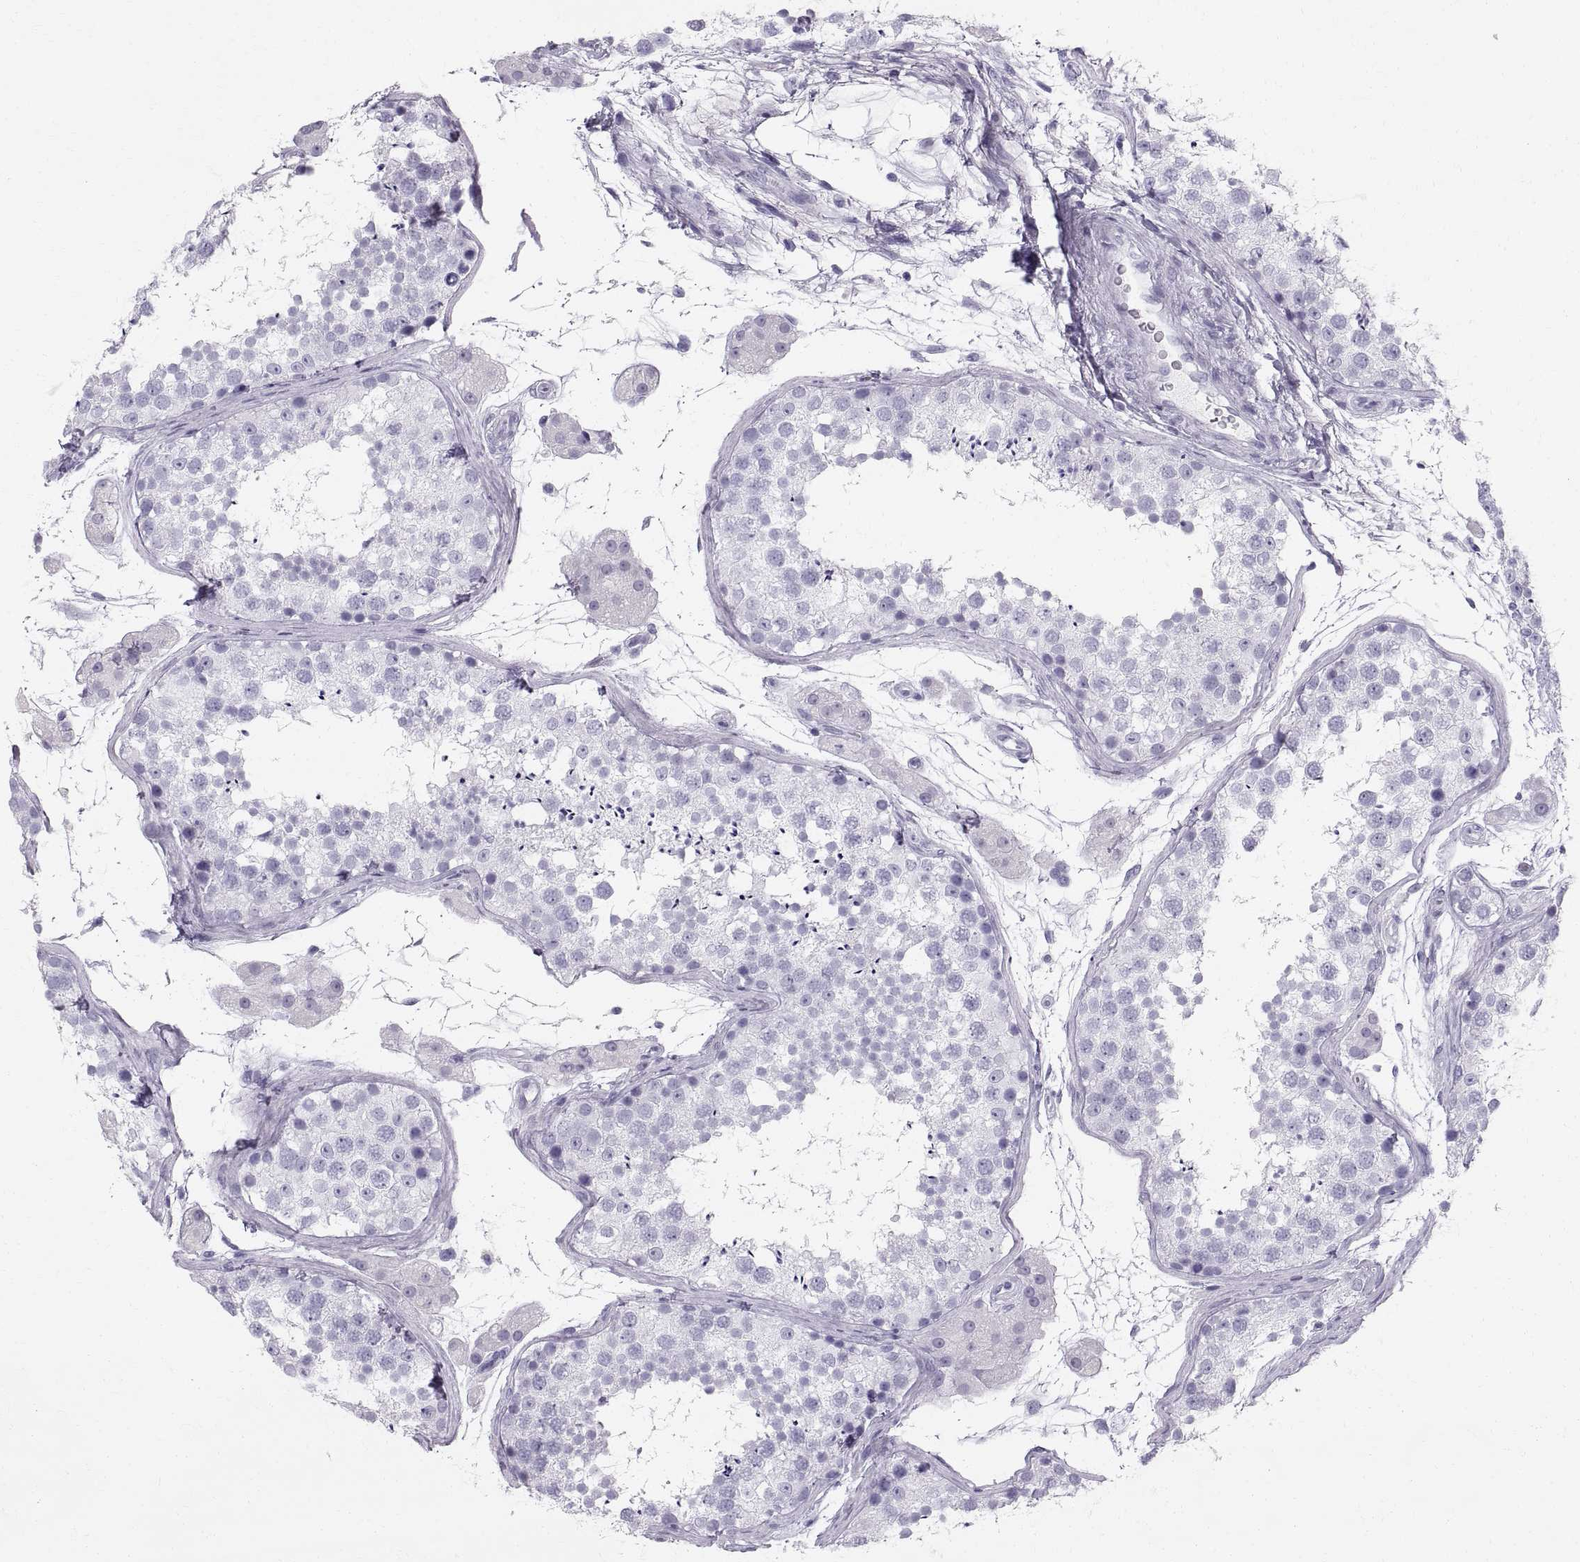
{"staining": {"intensity": "negative", "quantity": "none", "location": "none"}, "tissue": "testis", "cell_type": "Cells in seminiferous ducts", "image_type": "normal", "snomed": [{"axis": "morphology", "description": "Normal tissue, NOS"}, {"axis": "topography", "description": "Testis"}], "caption": "This is a histopathology image of immunohistochemistry staining of unremarkable testis, which shows no staining in cells in seminiferous ducts.", "gene": "SLC22A6", "patient": {"sex": "male", "age": 41}}